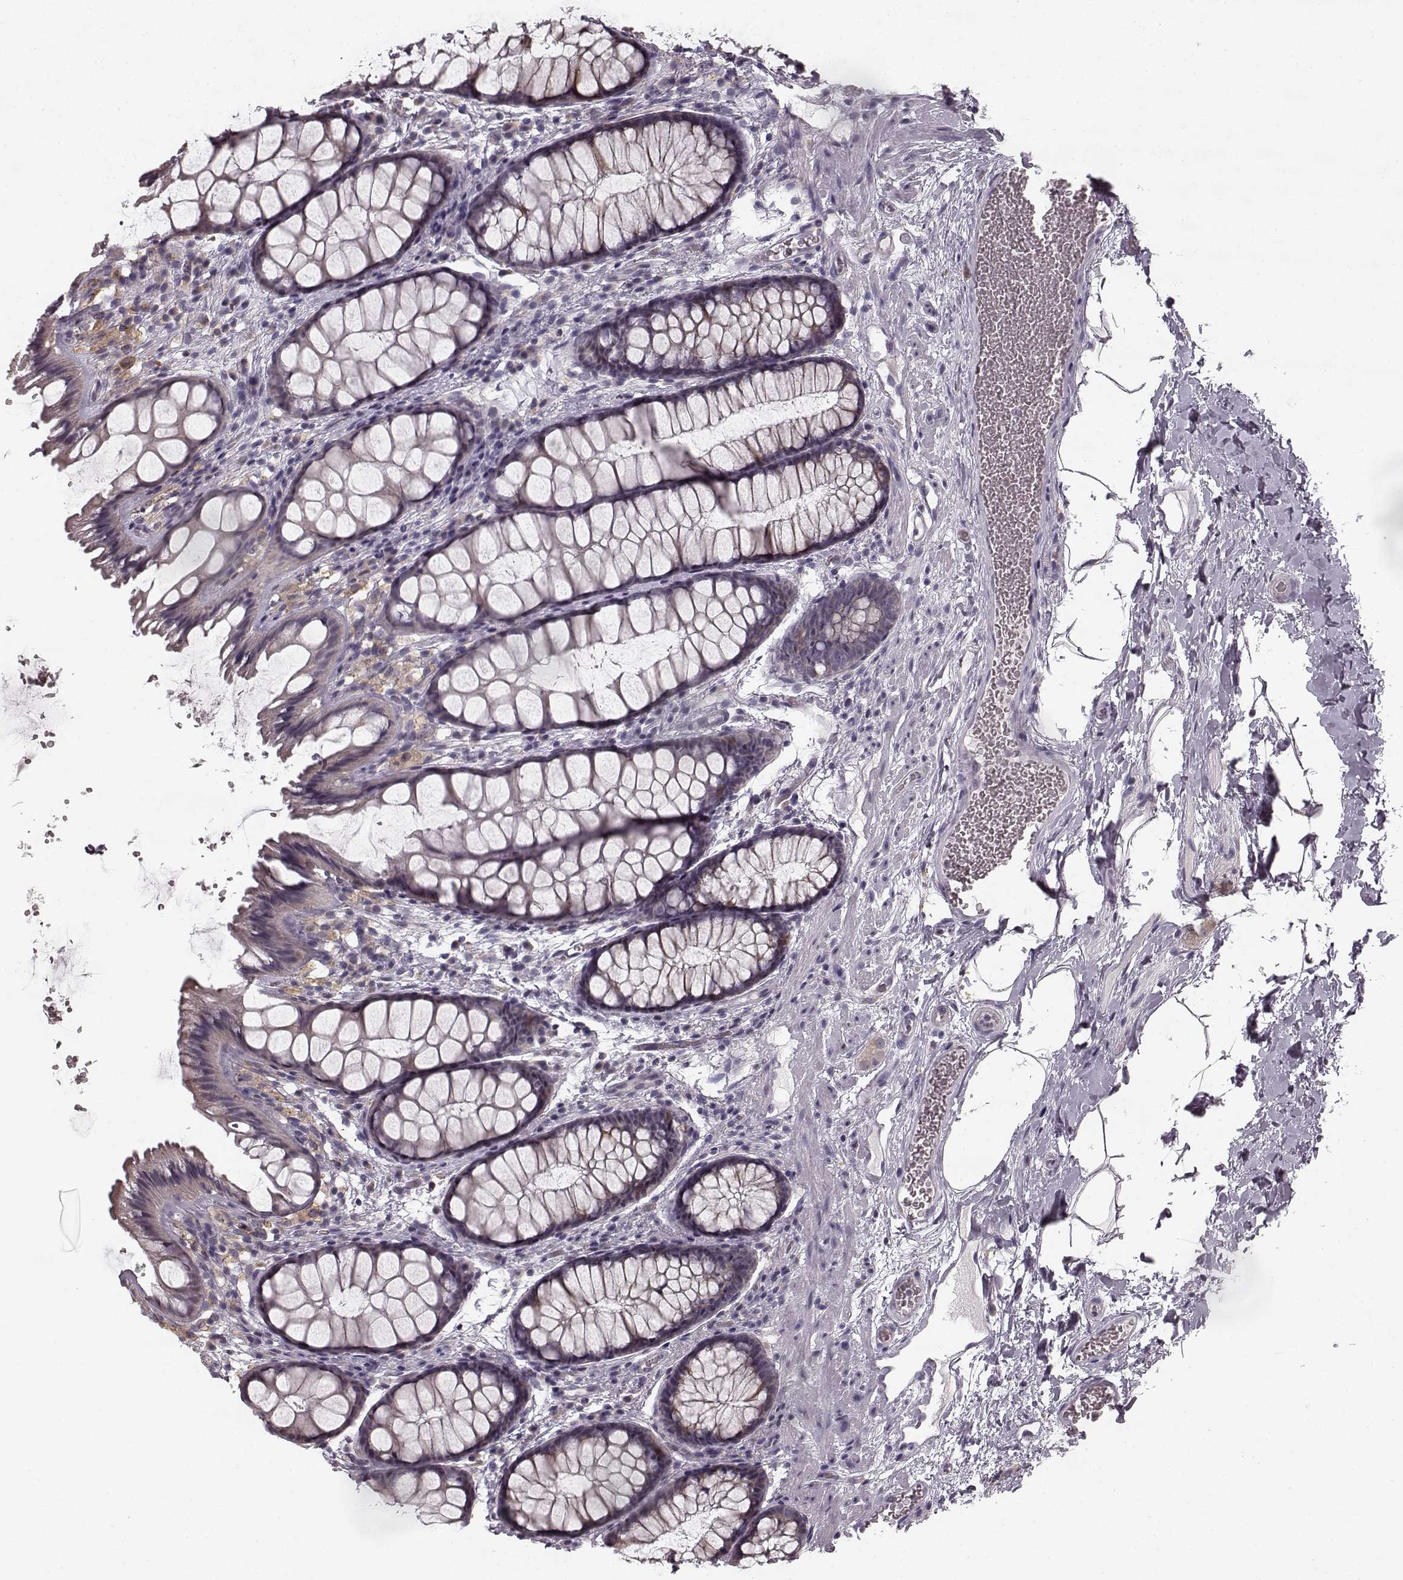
{"staining": {"intensity": "weak", "quantity": "<25%", "location": "cytoplasmic/membranous"}, "tissue": "rectum", "cell_type": "Glandular cells", "image_type": "normal", "snomed": [{"axis": "morphology", "description": "Normal tissue, NOS"}, {"axis": "topography", "description": "Rectum"}], "caption": "DAB (3,3'-diaminobenzidine) immunohistochemical staining of benign human rectum demonstrates no significant staining in glandular cells. (DAB (3,3'-diaminobenzidine) IHC, high magnification).", "gene": "HMMR", "patient": {"sex": "female", "age": 62}}